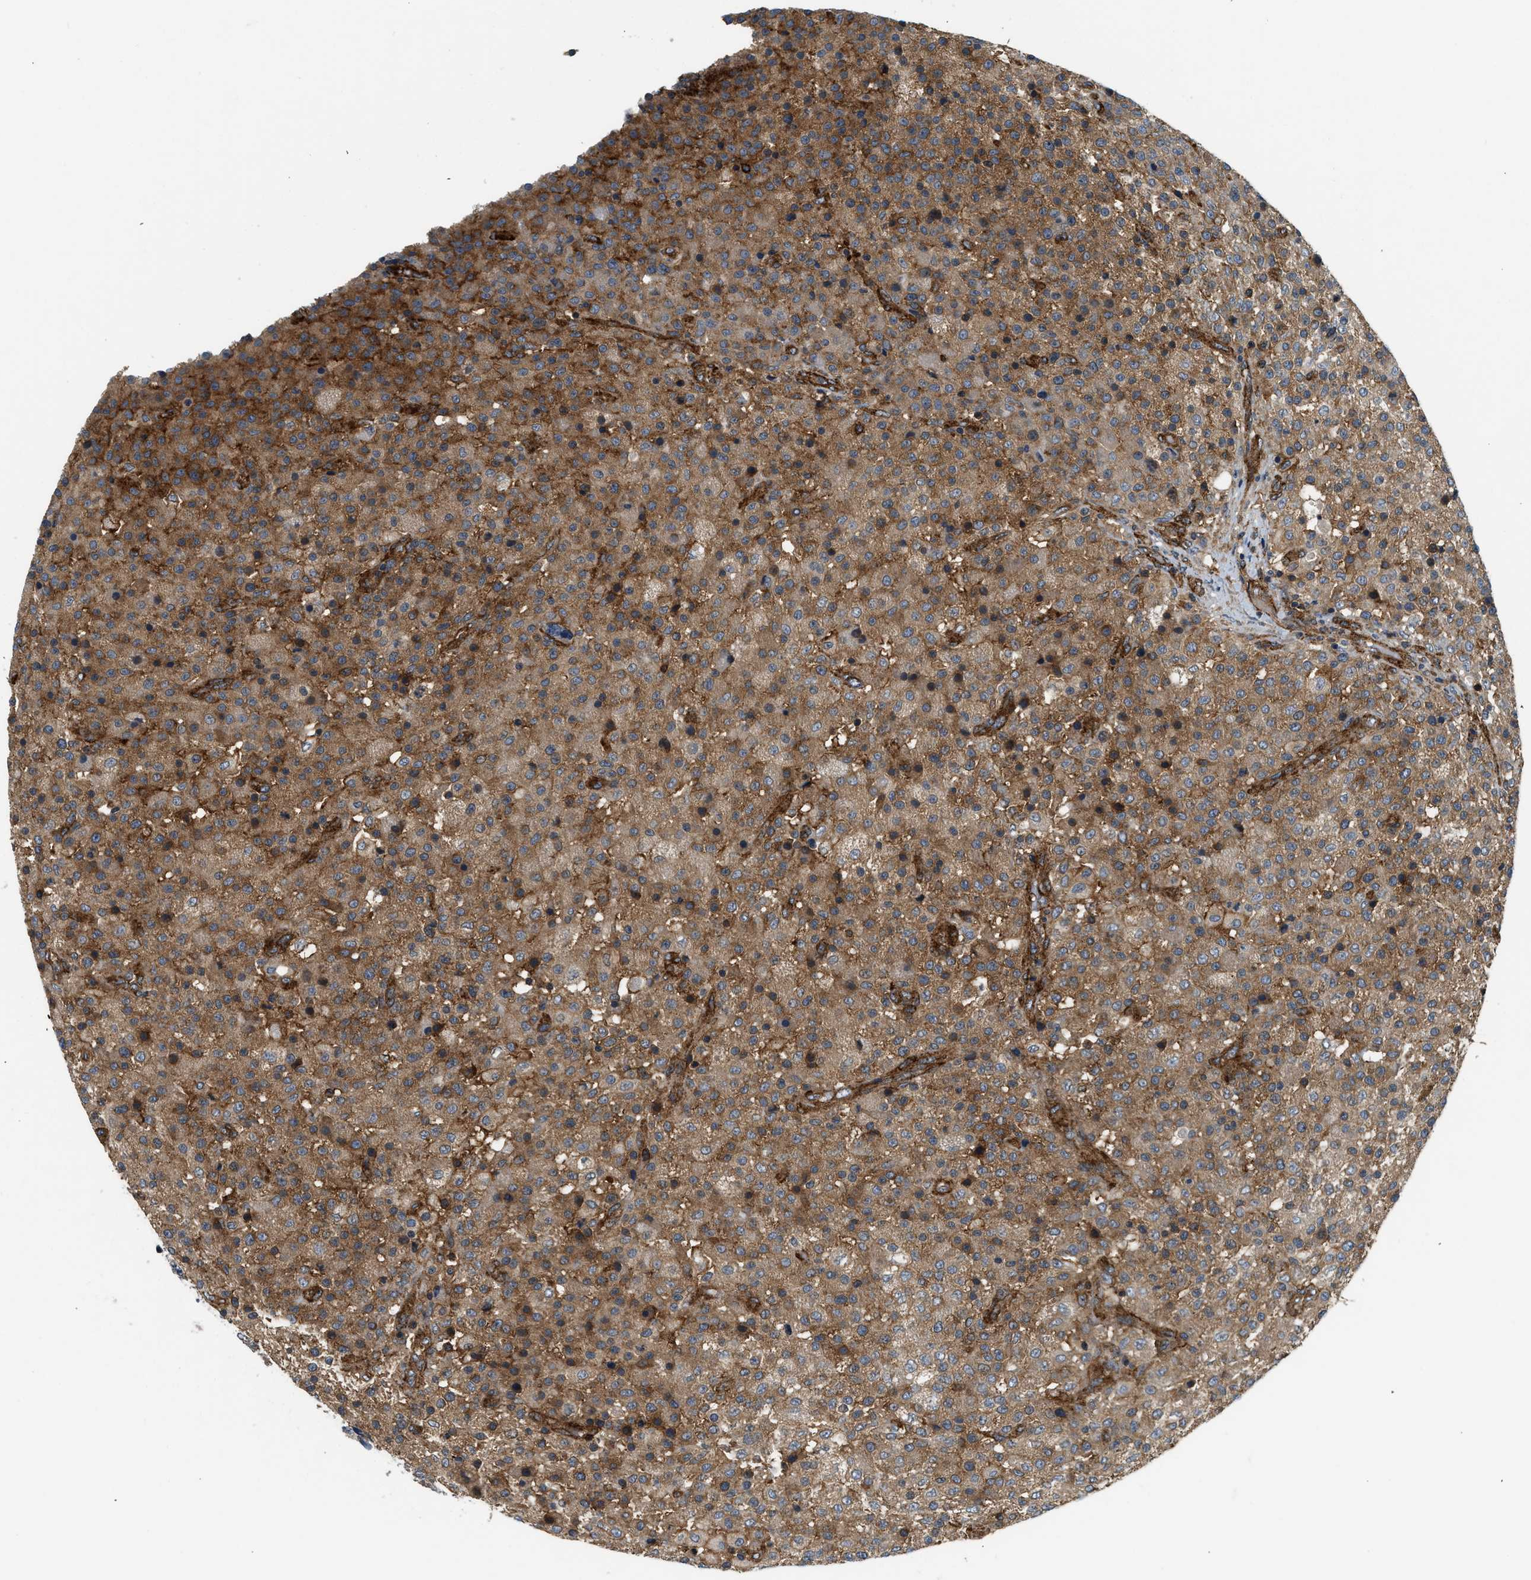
{"staining": {"intensity": "moderate", "quantity": ">75%", "location": "cytoplasmic/membranous"}, "tissue": "testis cancer", "cell_type": "Tumor cells", "image_type": "cancer", "snomed": [{"axis": "morphology", "description": "Seminoma, NOS"}, {"axis": "topography", "description": "Testis"}], "caption": "Protein expression analysis of human testis cancer reveals moderate cytoplasmic/membranous staining in about >75% of tumor cells. (Brightfield microscopy of DAB IHC at high magnification).", "gene": "HIP1", "patient": {"sex": "male", "age": 59}}